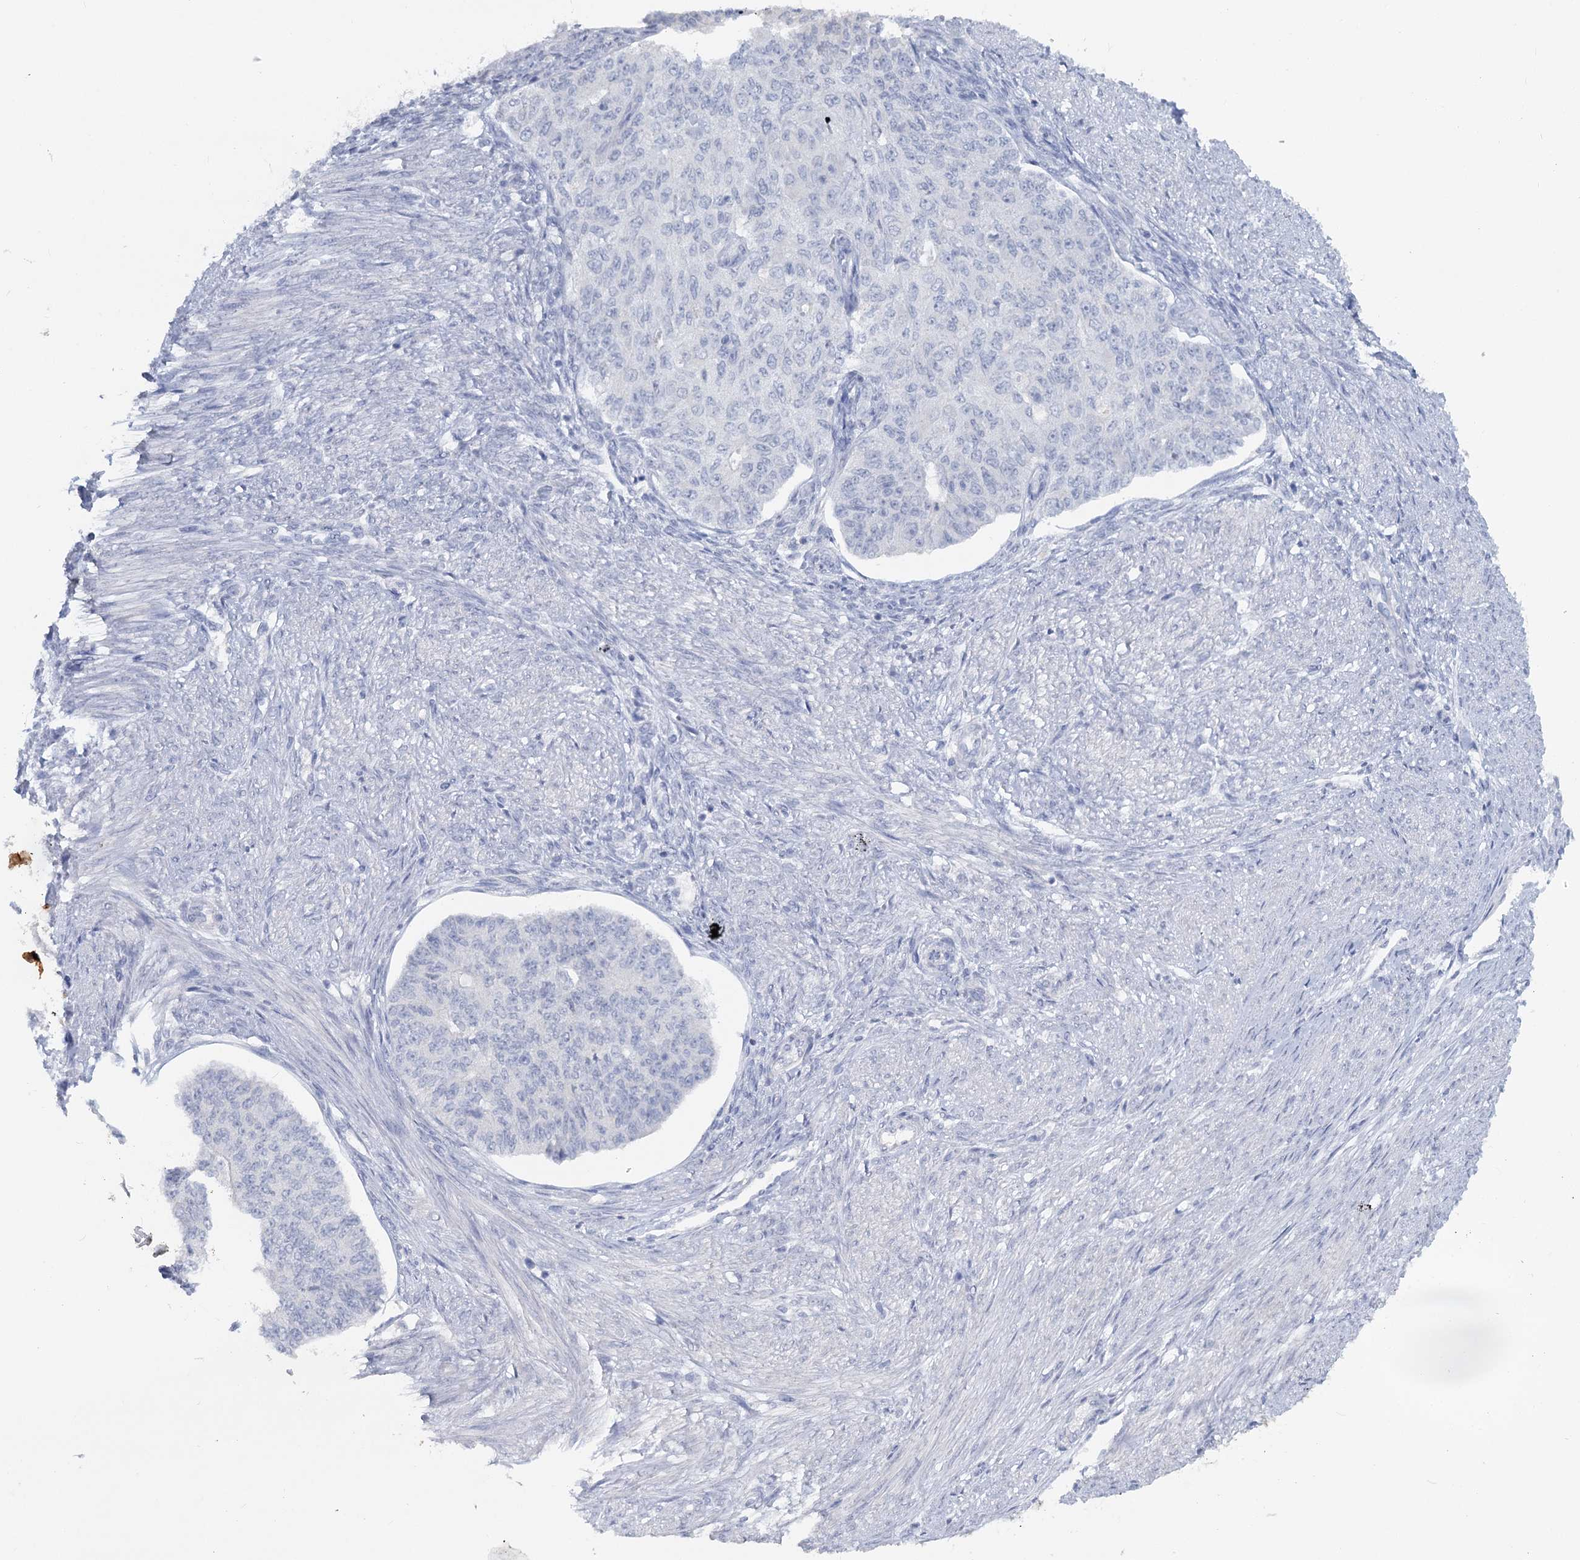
{"staining": {"intensity": "negative", "quantity": "none", "location": "none"}, "tissue": "endometrial cancer", "cell_type": "Tumor cells", "image_type": "cancer", "snomed": [{"axis": "morphology", "description": "Adenocarcinoma, NOS"}, {"axis": "topography", "description": "Endometrium"}], "caption": "Immunohistochemistry of human adenocarcinoma (endometrial) demonstrates no expression in tumor cells. (DAB (3,3'-diaminobenzidine) immunohistochemistry with hematoxylin counter stain).", "gene": "CHGA", "patient": {"sex": "female", "age": 32}}